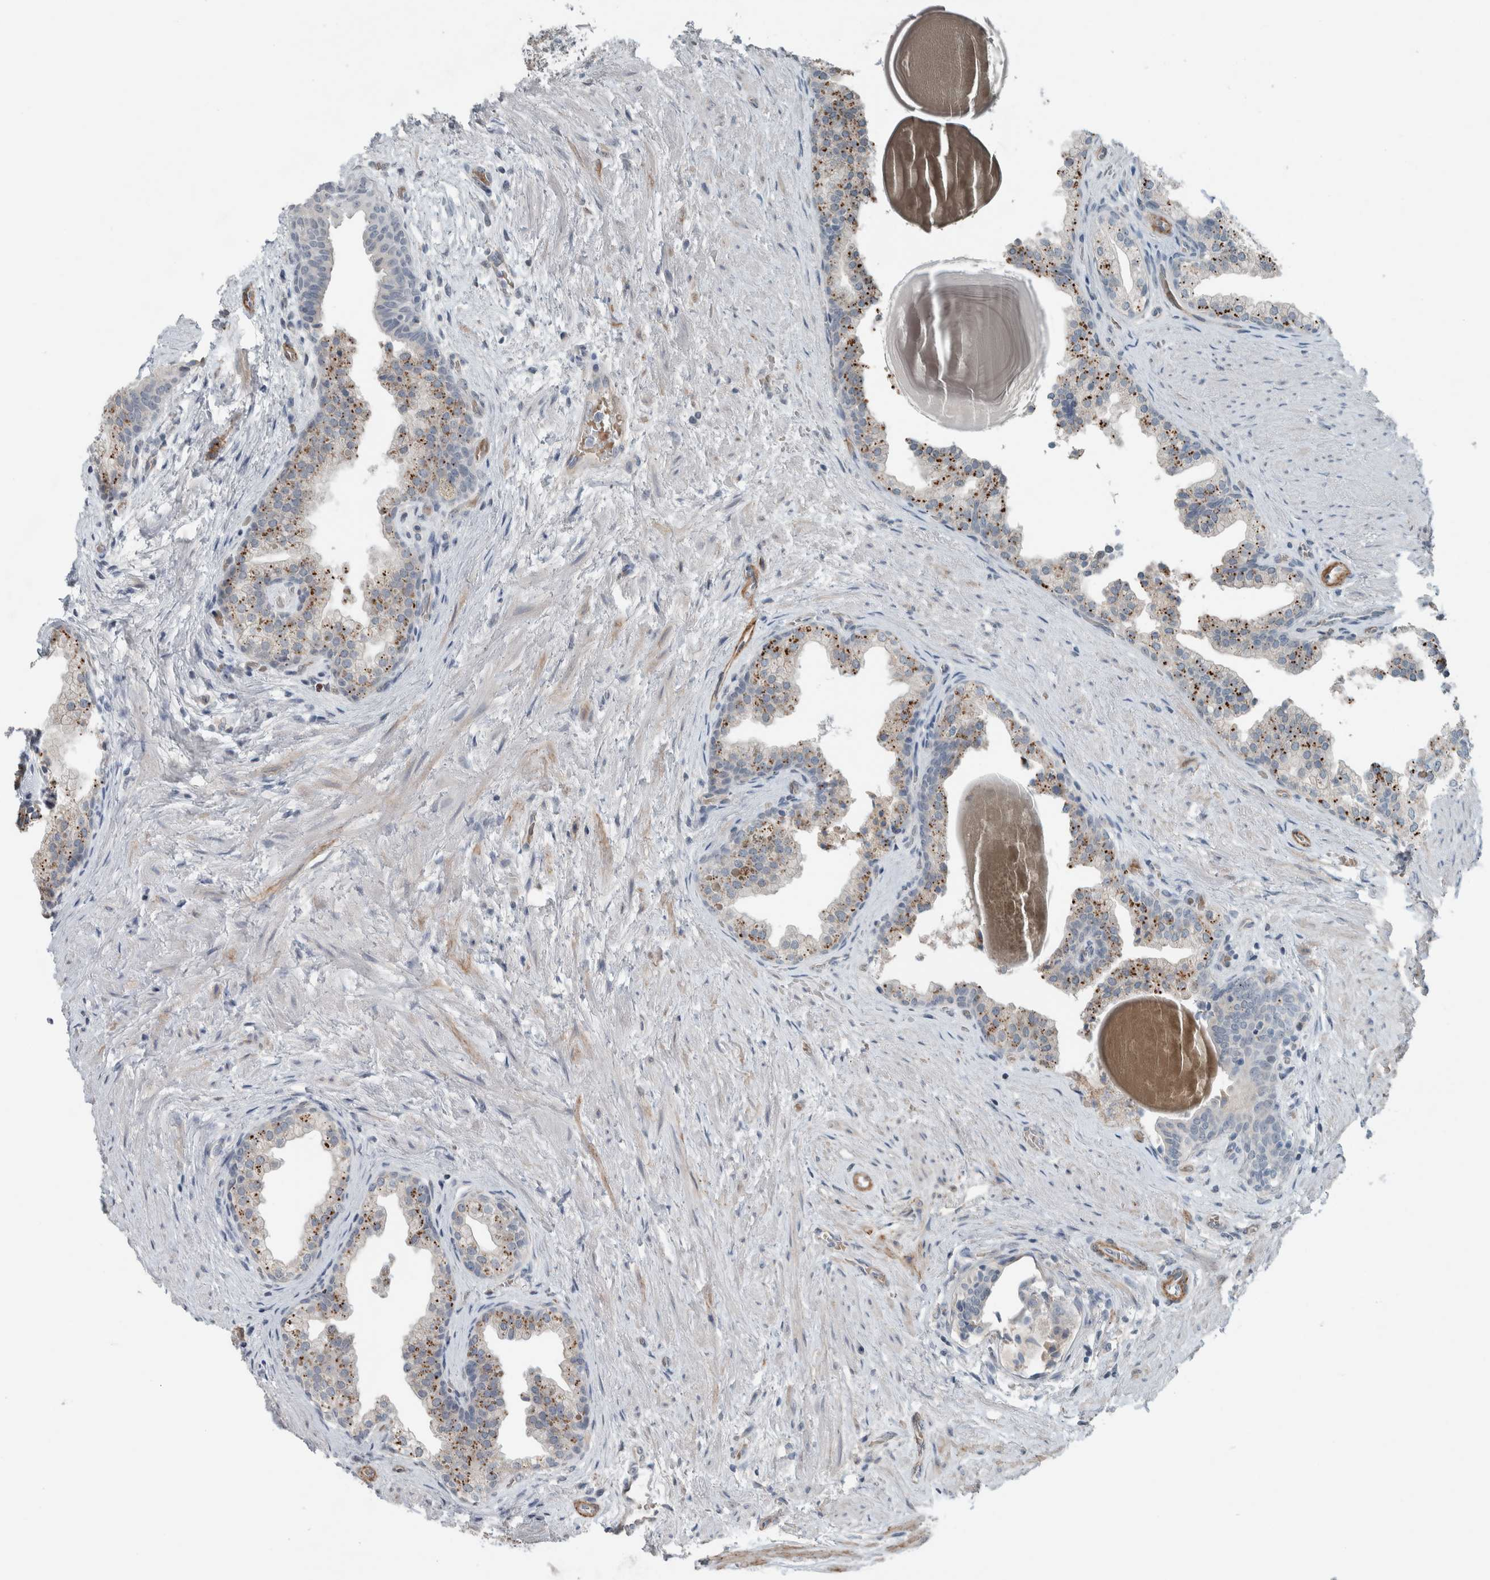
{"staining": {"intensity": "moderate", "quantity": ">75%", "location": "cytoplasmic/membranous"}, "tissue": "prostate", "cell_type": "Glandular cells", "image_type": "normal", "snomed": [{"axis": "morphology", "description": "Normal tissue, NOS"}, {"axis": "topography", "description": "Prostate"}], "caption": "IHC photomicrograph of unremarkable human prostate stained for a protein (brown), which demonstrates medium levels of moderate cytoplasmic/membranous staining in about >75% of glandular cells.", "gene": "JADE2", "patient": {"sex": "male", "age": 48}}